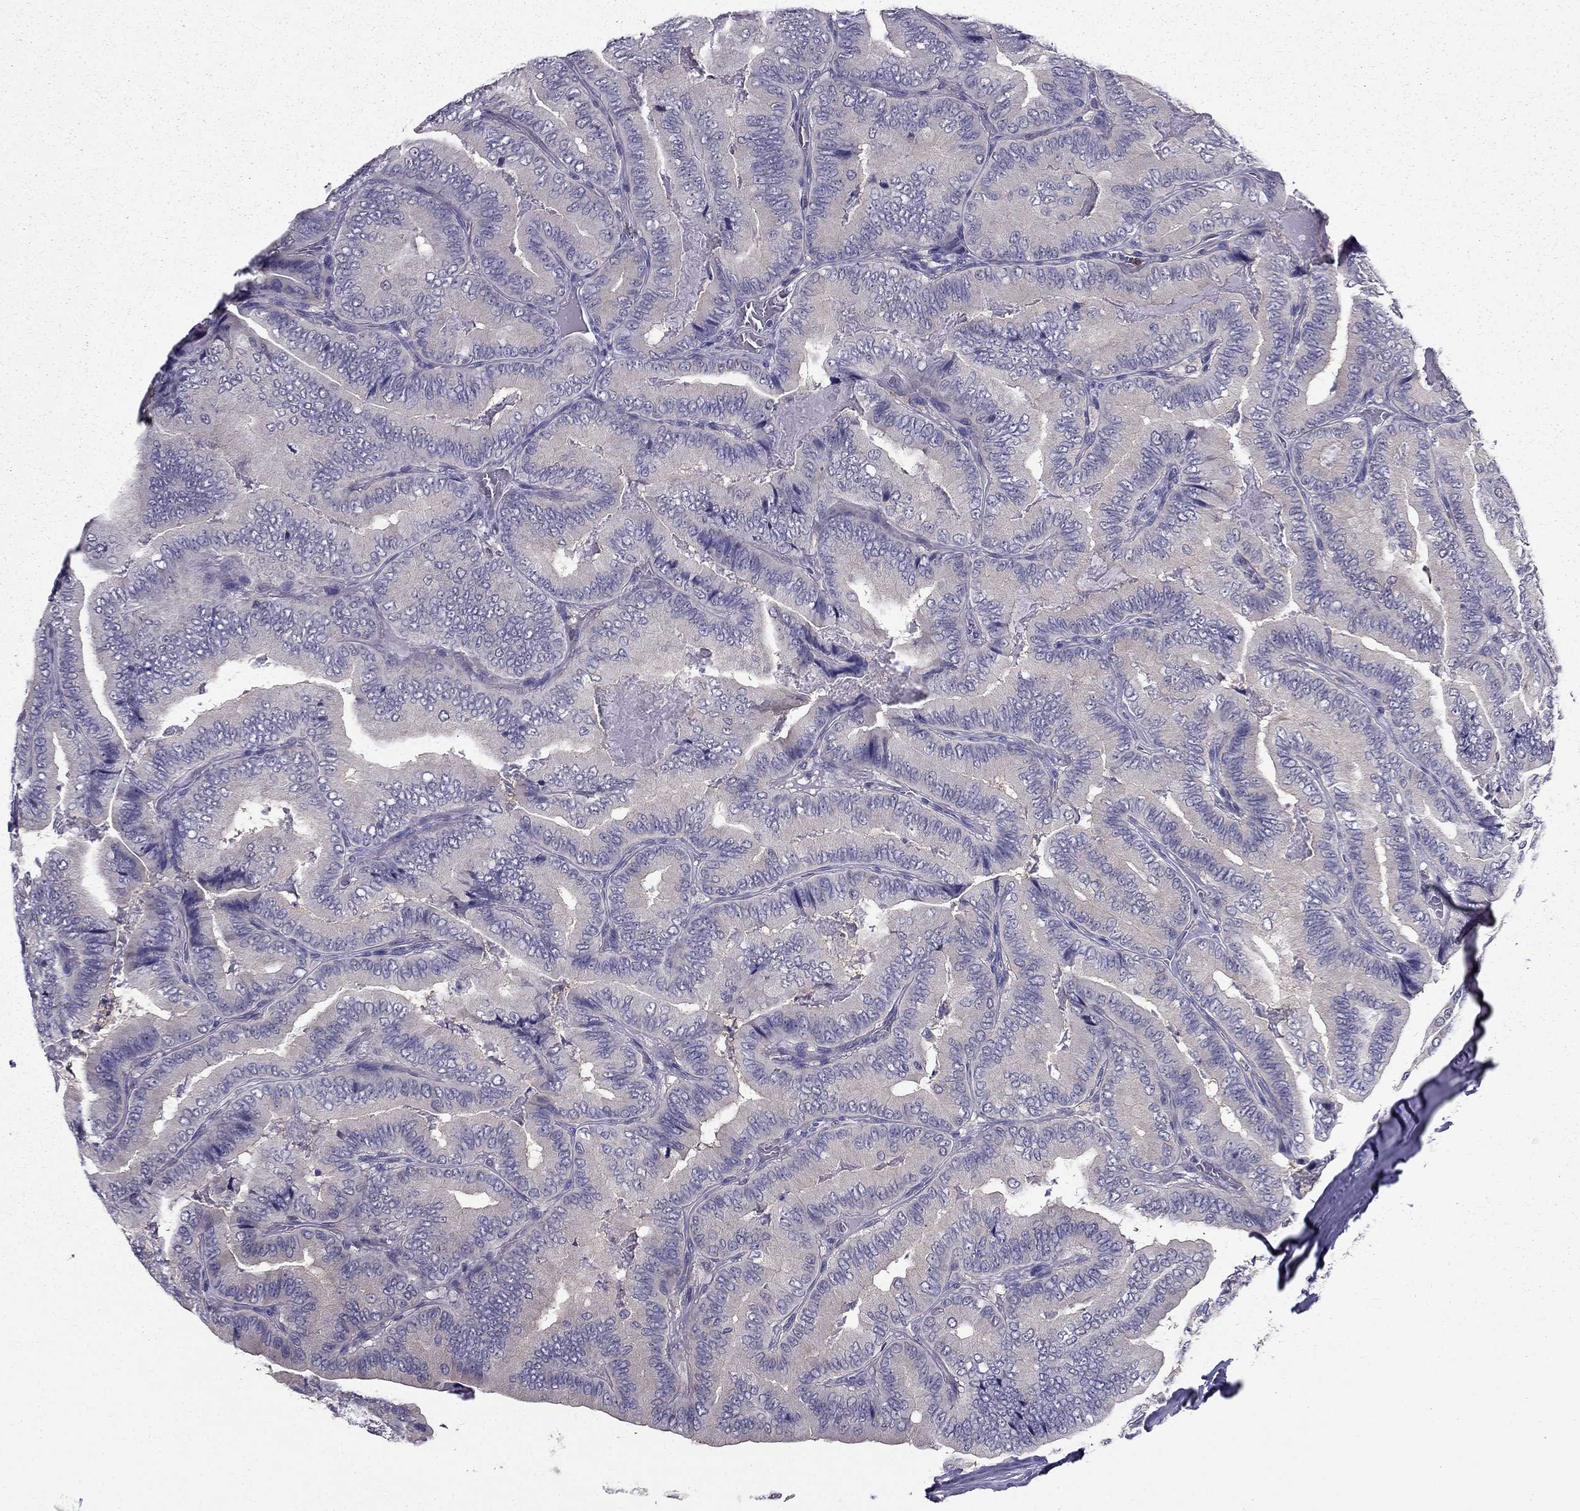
{"staining": {"intensity": "negative", "quantity": "none", "location": "none"}, "tissue": "thyroid cancer", "cell_type": "Tumor cells", "image_type": "cancer", "snomed": [{"axis": "morphology", "description": "Papillary adenocarcinoma, NOS"}, {"axis": "topography", "description": "Thyroid gland"}], "caption": "Human thyroid cancer (papillary adenocarcinoma) stained for a protein using IHC displays no expression in tumor cells.", "gene": "AAK1", "patient": {"sex": "male", "age": 61}}